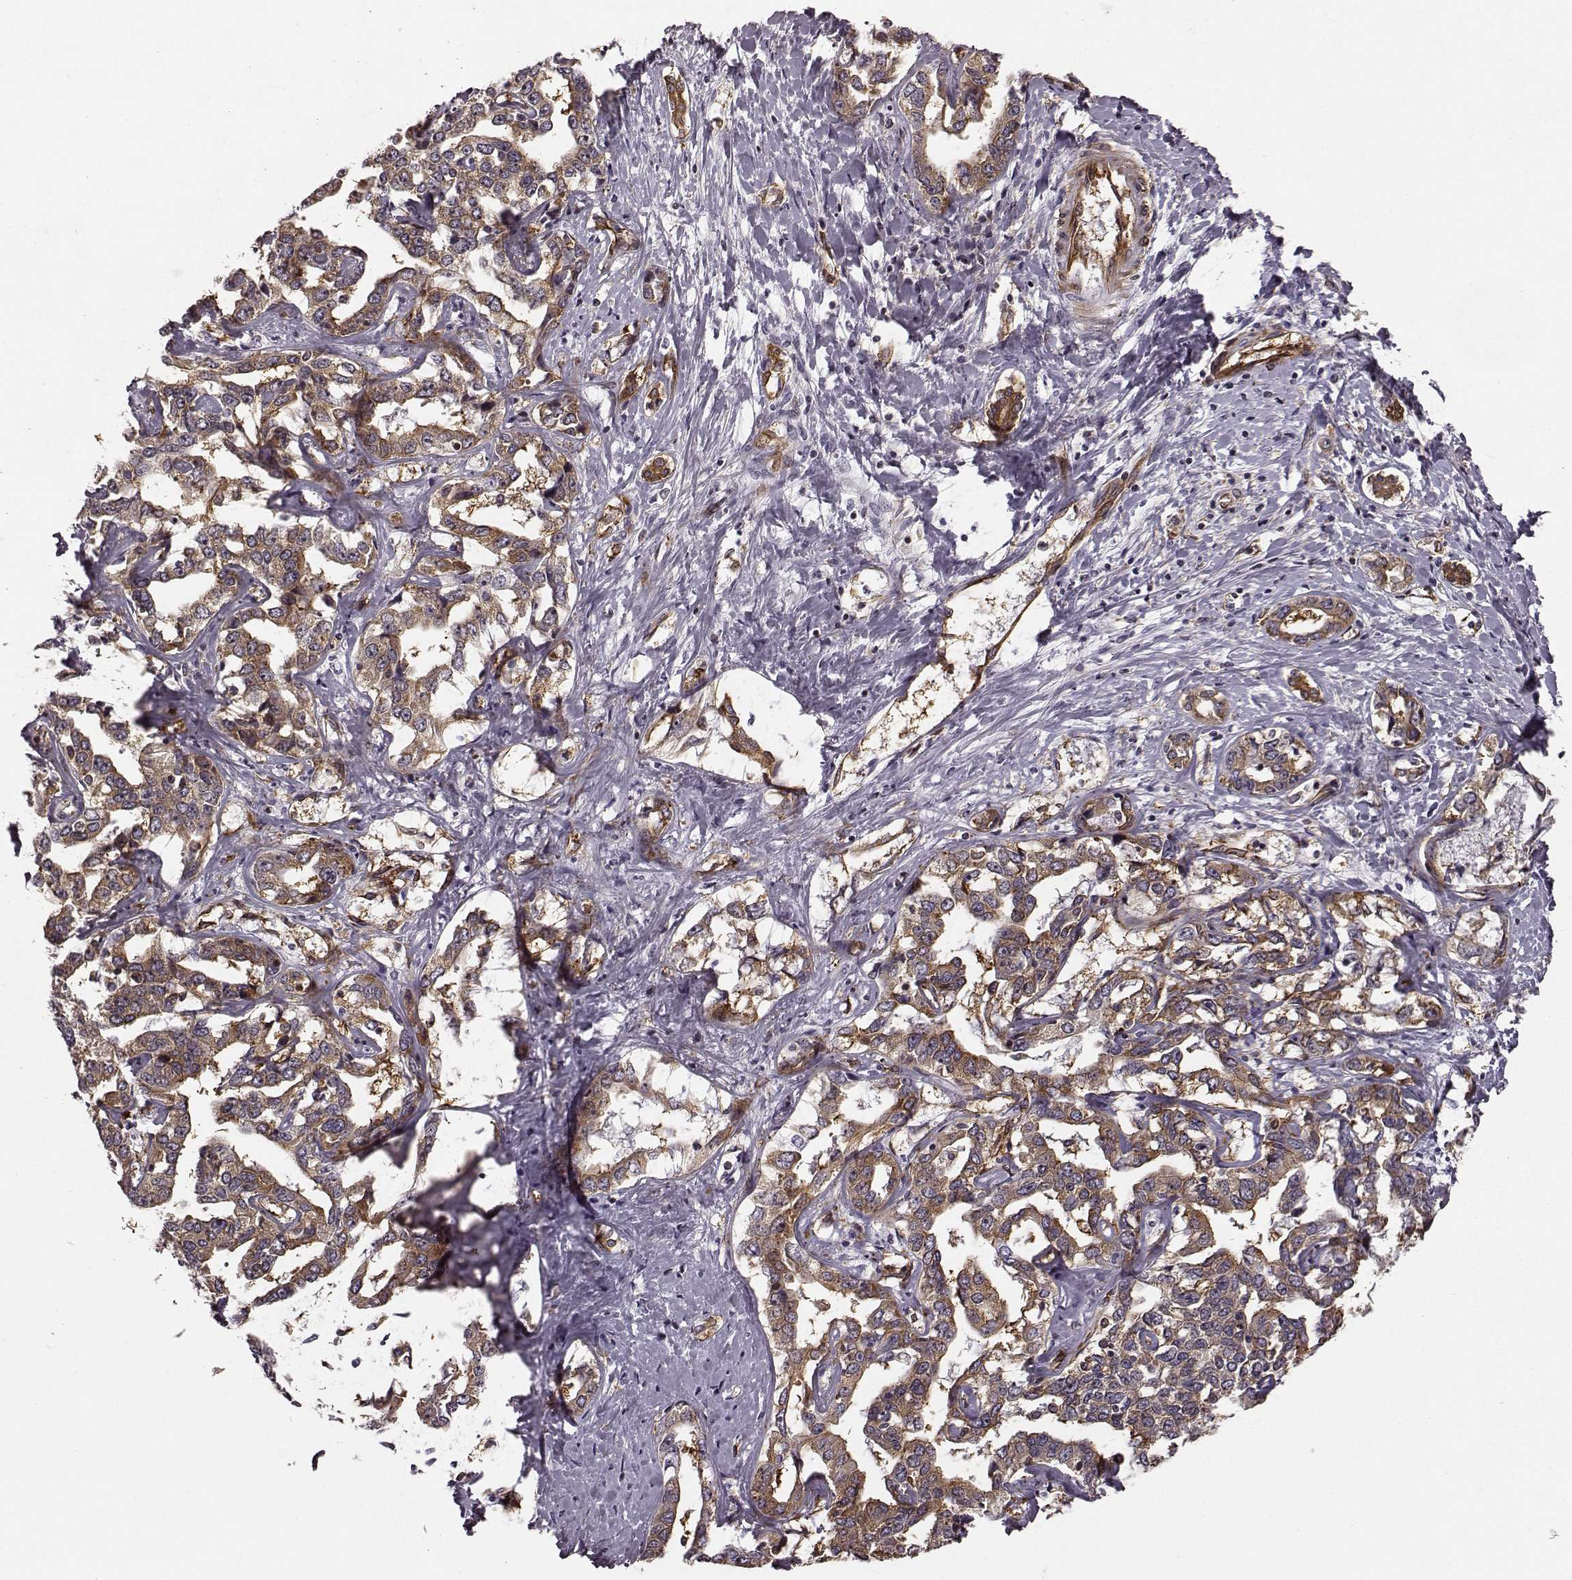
{"staining": {"intensity": "moderate", "quantity": ">75%", "location": "cytoplasmic/membranous"}, "tissue": "liver cancer", "cell_type": "Tumor cells", "image_type": "cancer", "snomed": [{"axis": "morphology", "description": "Cholangiocarcinoma"}, {"axis": "topography", "description": "Liver"}], "caption": "An IHC micrograph of neoplastic tissue is shown. Protein staining in brown highlights moderate cytoplasmic/membranous positivity in liver cholangiocarcinoma within tumor cells.", "gene": "TMEM14A", "patient": {"sex": "male", "age": 59}}